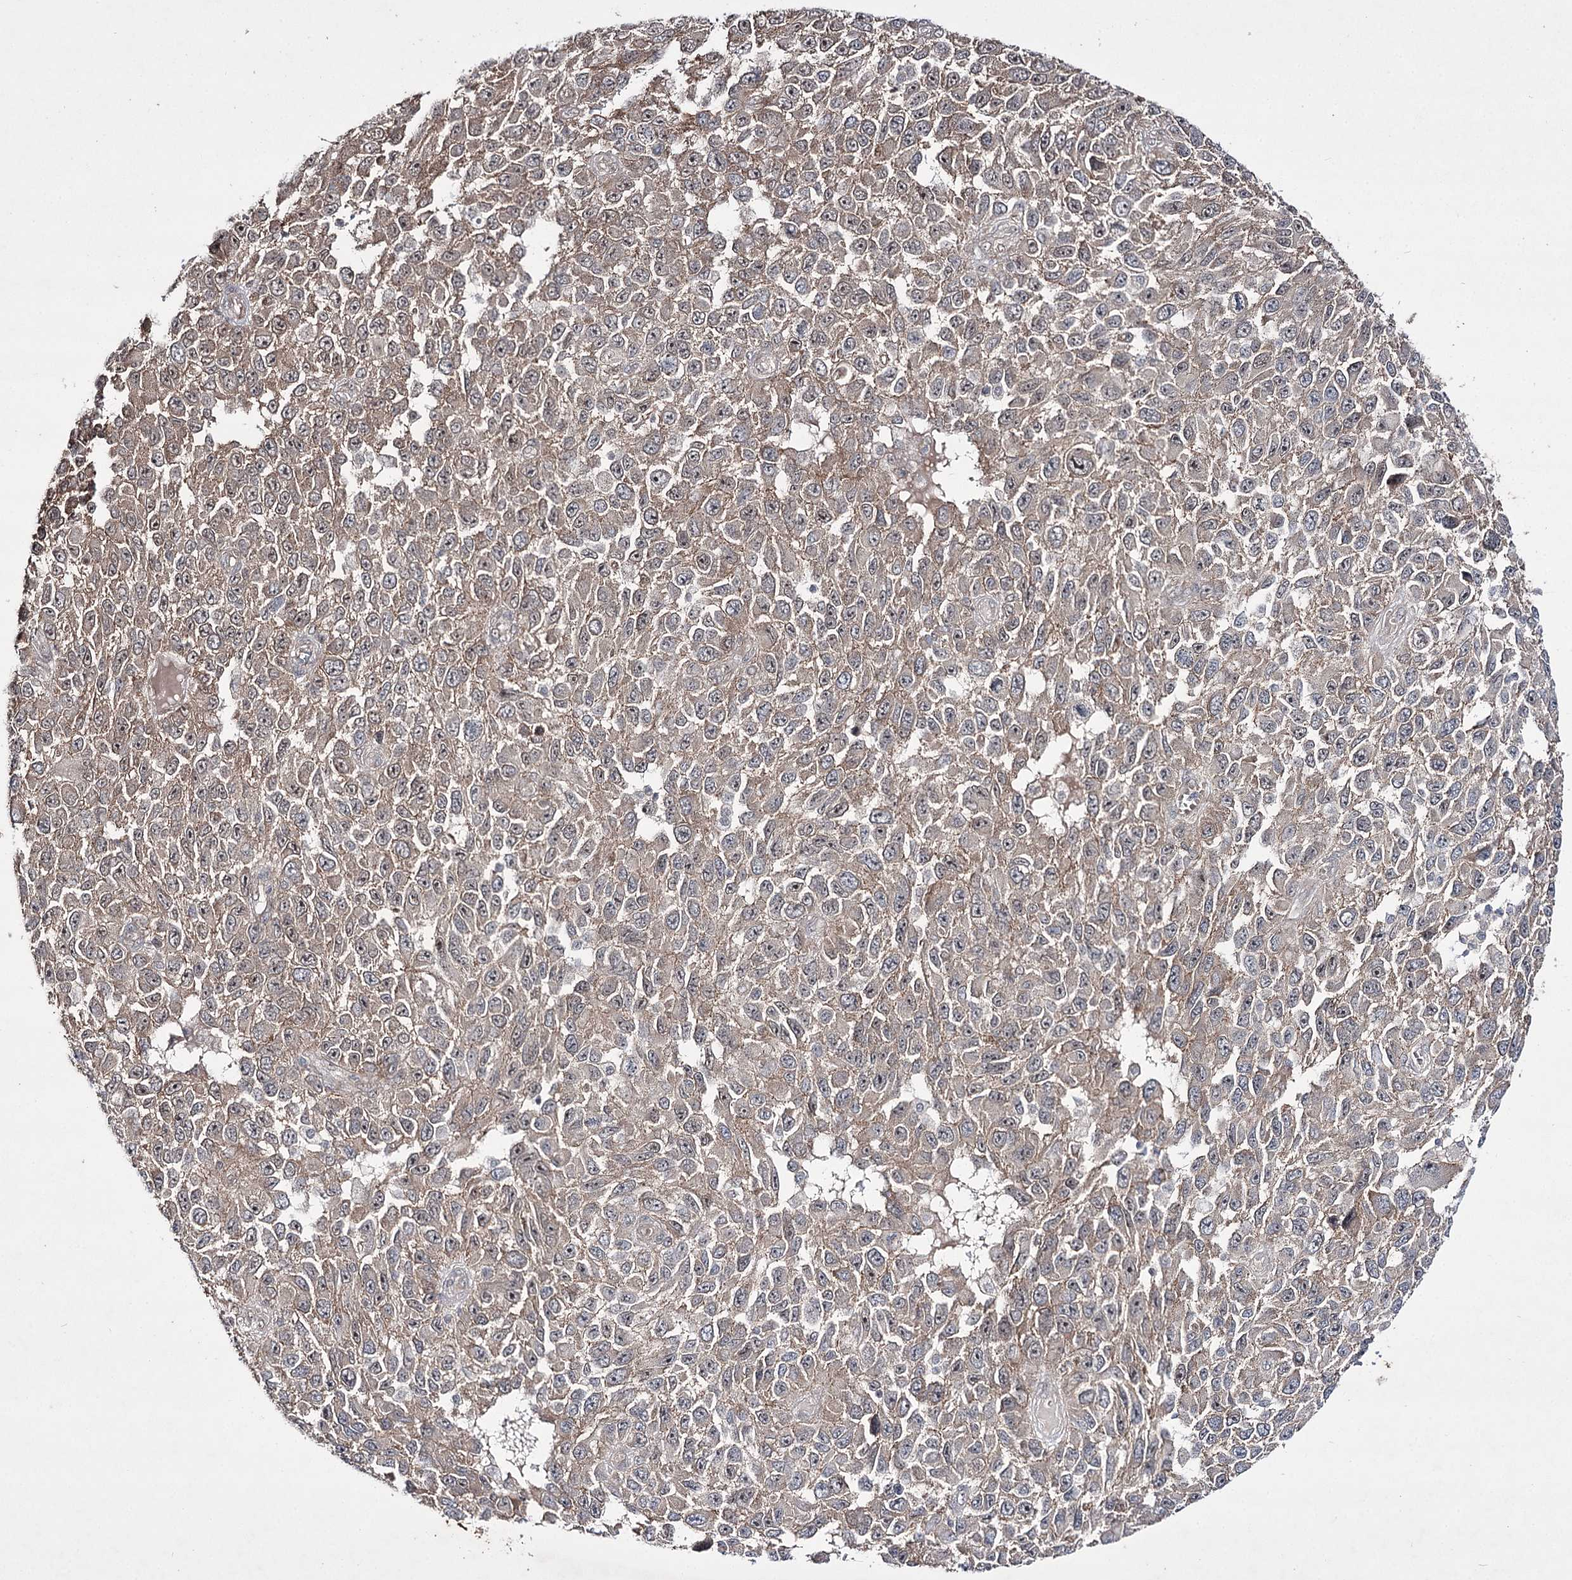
{"staining": {"intensity": "weak", "quantity": ">75%", "location": "cytoplasmic/membranous"}, "tissue": "melanoma", "cell_type": "Tumor cells", "image_type": "cancer", "snomed": [{"axis": "morphology", "description": "Normal tissue, NOS"}, {"axis": "morphology", "description": "Malignant melanoma, NOS"}, {"axis": "topography", "description": "Skin"}], "caption": "Immunohistochemical staining of human malignant melanoma reveals low levels of weak cytoplasmic/membranous protein staining in approximately >75% of tumor cells.", "gene": "HOXC11", "patient": {"sex": "female", "age": 96}}